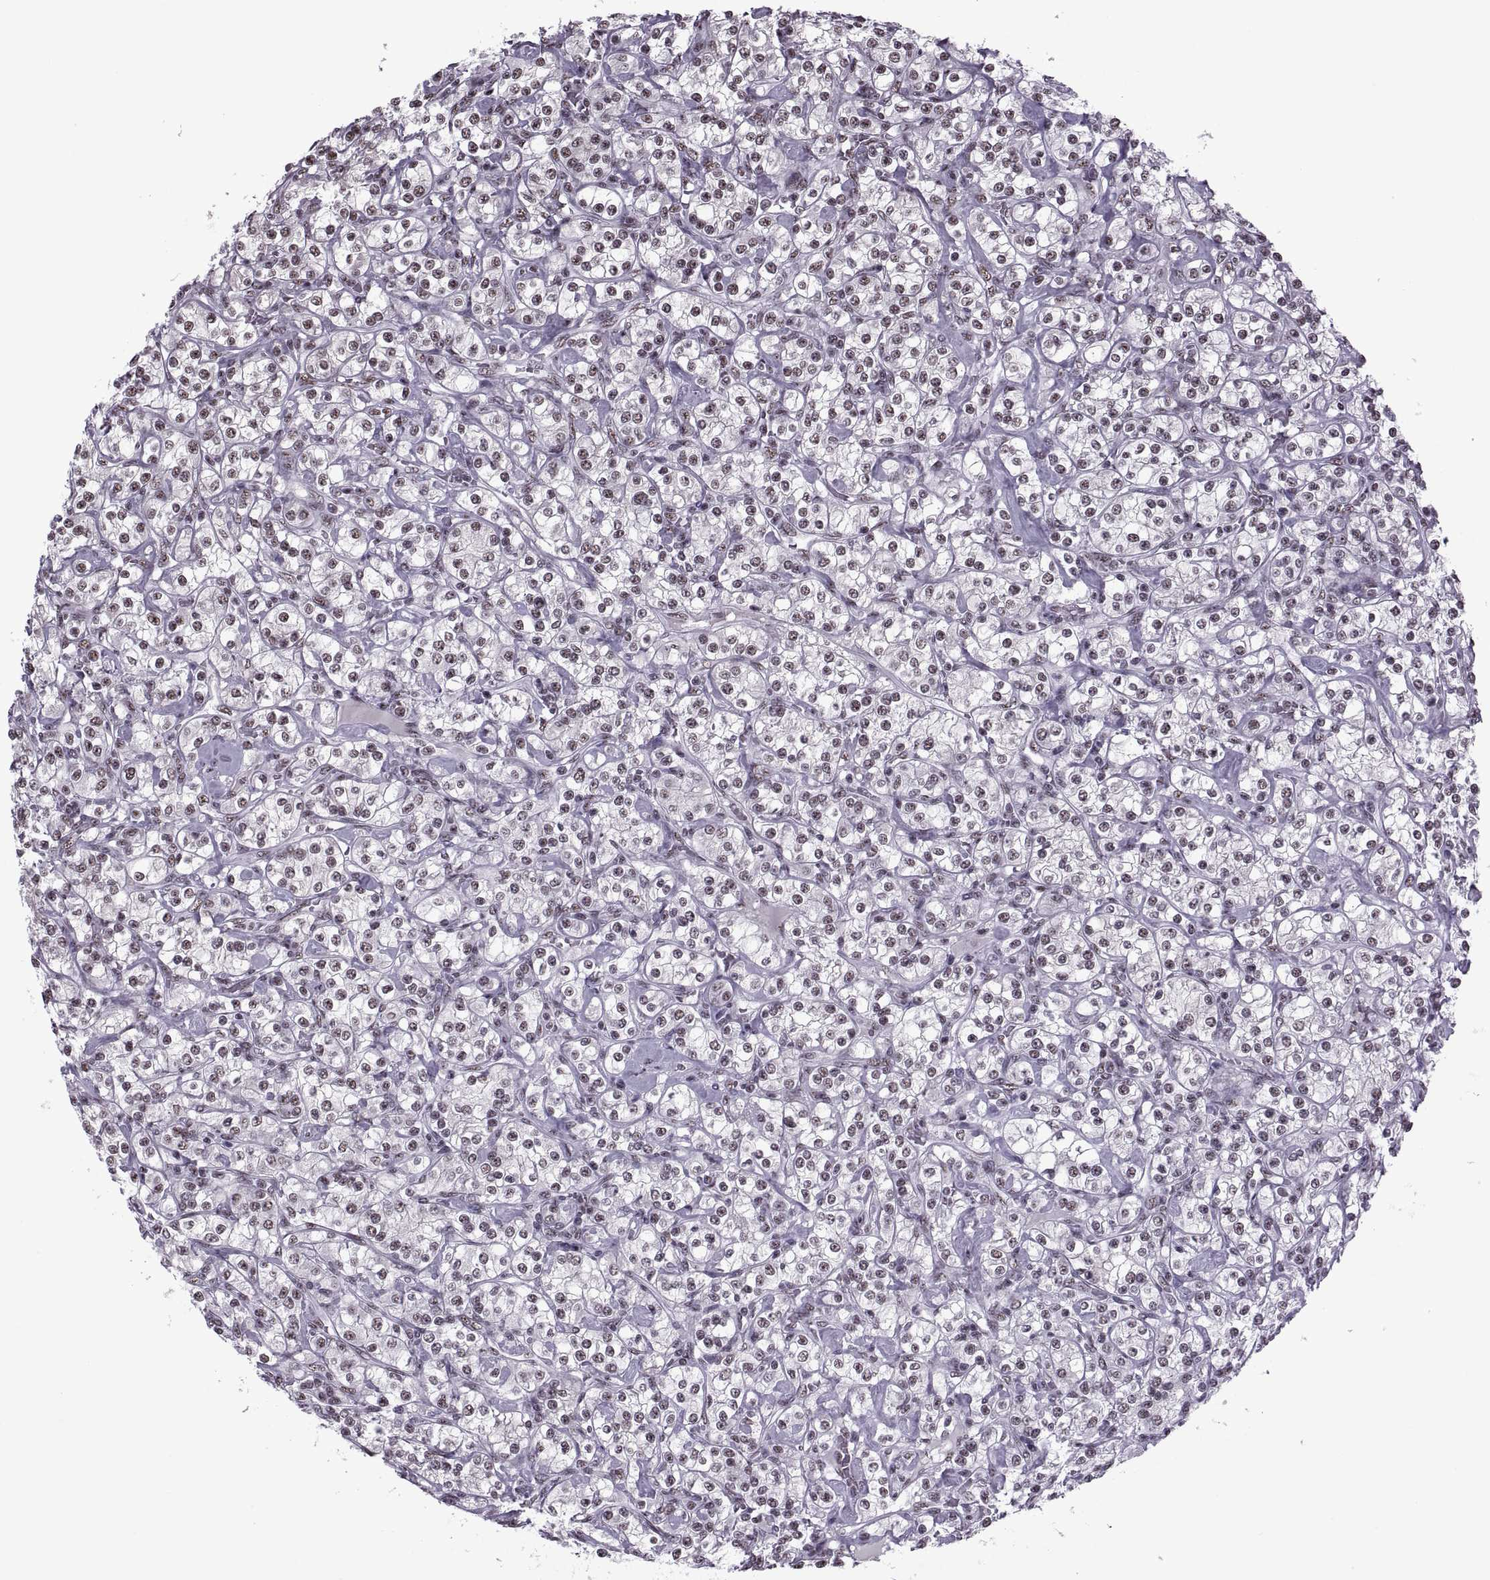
{"staining": {"intensity": "weak", "quantity": ">75%", "location": "nuclear"}, "tissue": "renal cancer", "cell_type": "Tumor cells", "image_type": "cancer", "snomed": [{"axis": "morphology", "description": "Adenocarcinoma, NOS"}, {"axis": "topography", "description": "Kidney"}], "caption": "Human renal adenocarcinoma stained for a protein (brown) shows weak nuclear positive expression in approximately >75% of tumor cells.", "gene": "MAGEA4", "patient": {"sex": "male", "age": 77}}